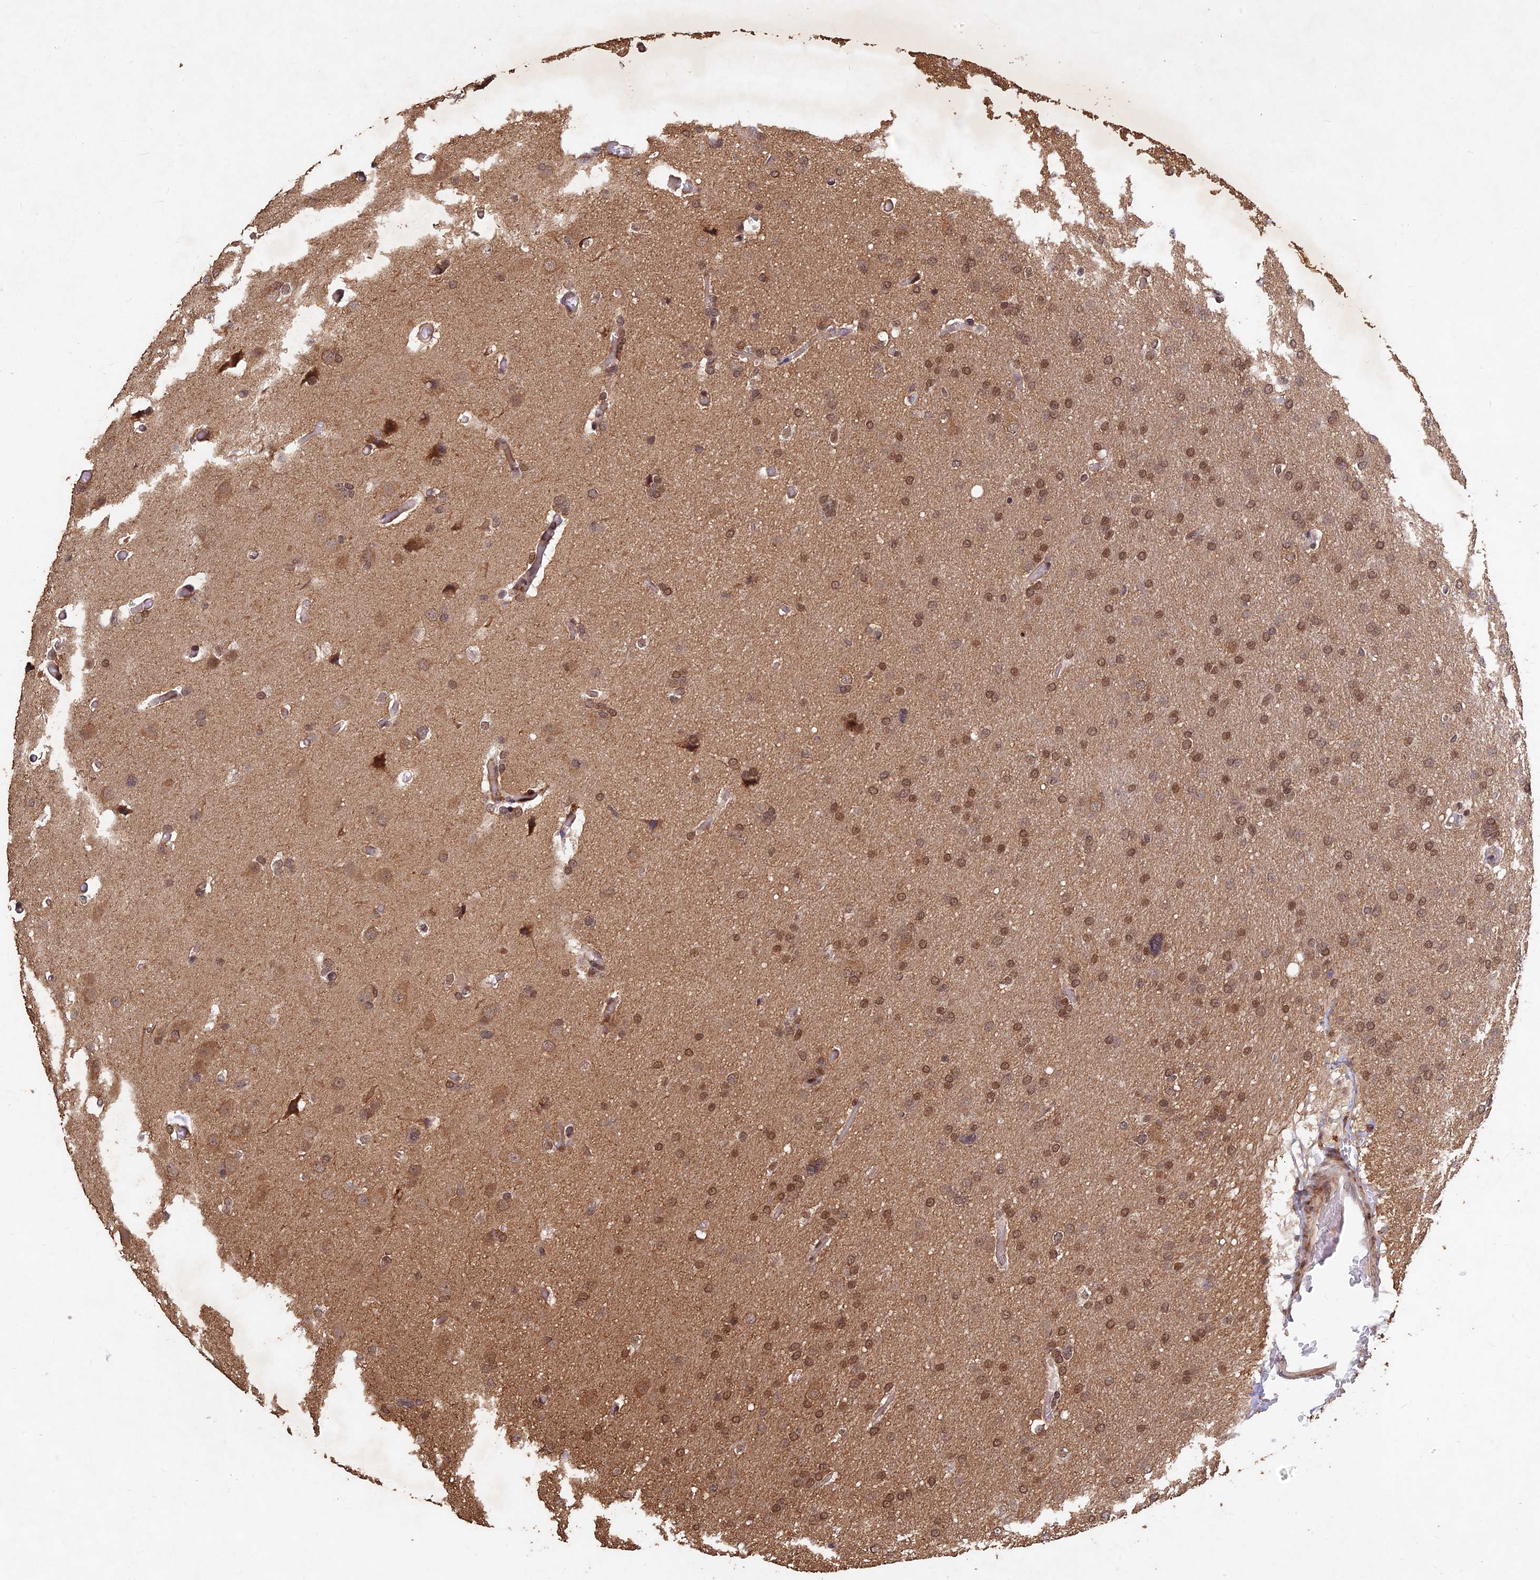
{"staining": {"intensity": "moderate", "quantity": ">75%", "location": "nuclear"}, "tissue": "glioma", "cell_type": "Tumor cells", "image_type": "cancer", "snomed": [{"axis": "morphology", "description": "Glioma, malignant, High grade"}, {"axis": "topography", "description": "Cerebral cortex"}], "caption": "Malignant glioma (high-grade) stained with DAB (3,3'-diaminobenzidine) immunohistochemistry demonstrates medium levels of moderate nuclear positivity in about >75% of tumor cells. The staining was performed using DAB to visualize the protein expression in brown, while the nuclei were stained in blue with hematoxylin (Magnification: 20x).", "gene": "FAM53C", "patient": {"sex": "female", "age": 36}}